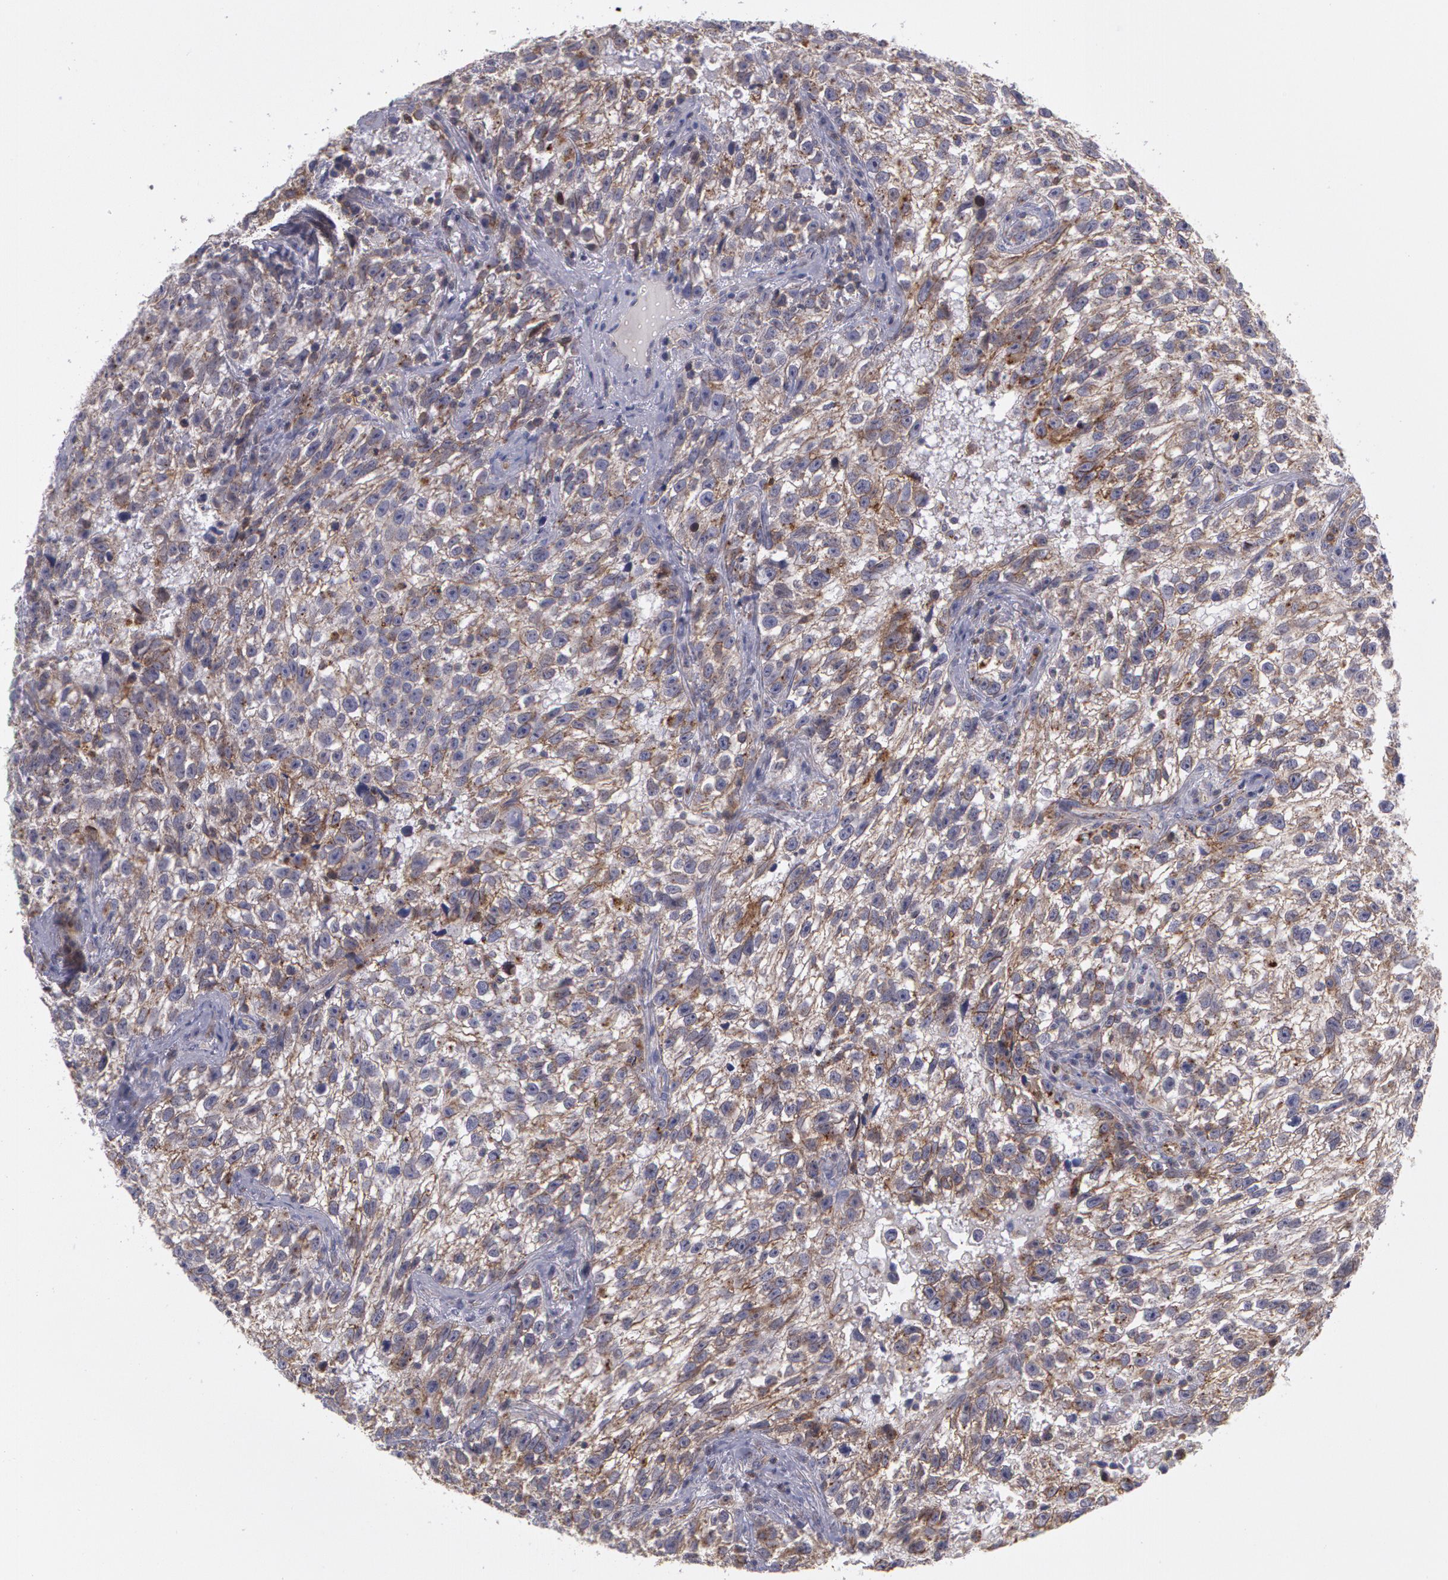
{"staining": {"intensity": "moderate", "quantity": ">75%", "location": "cytoplasmic/membranous"}, "tissue": "testis cancer", "cell_type": "Tumor cells", "image_type": "cancer", "snomed": [{"axis": "morphology", "description": "Seminoma, NOS"}, {"axis": "topography", "description": "Testis"}], "caption": "High-magnification brightfield microscopy of testis cancer (seminoma) stained with DAB (brown) and counterstained with hematoxylin (blue). tumor cells exhibit moderate cytoplasmic/membranous positivity is identified in approximately>75% of cells.", "gene": "FLOT2", "patient": {"sex": "male", "age": 38}}